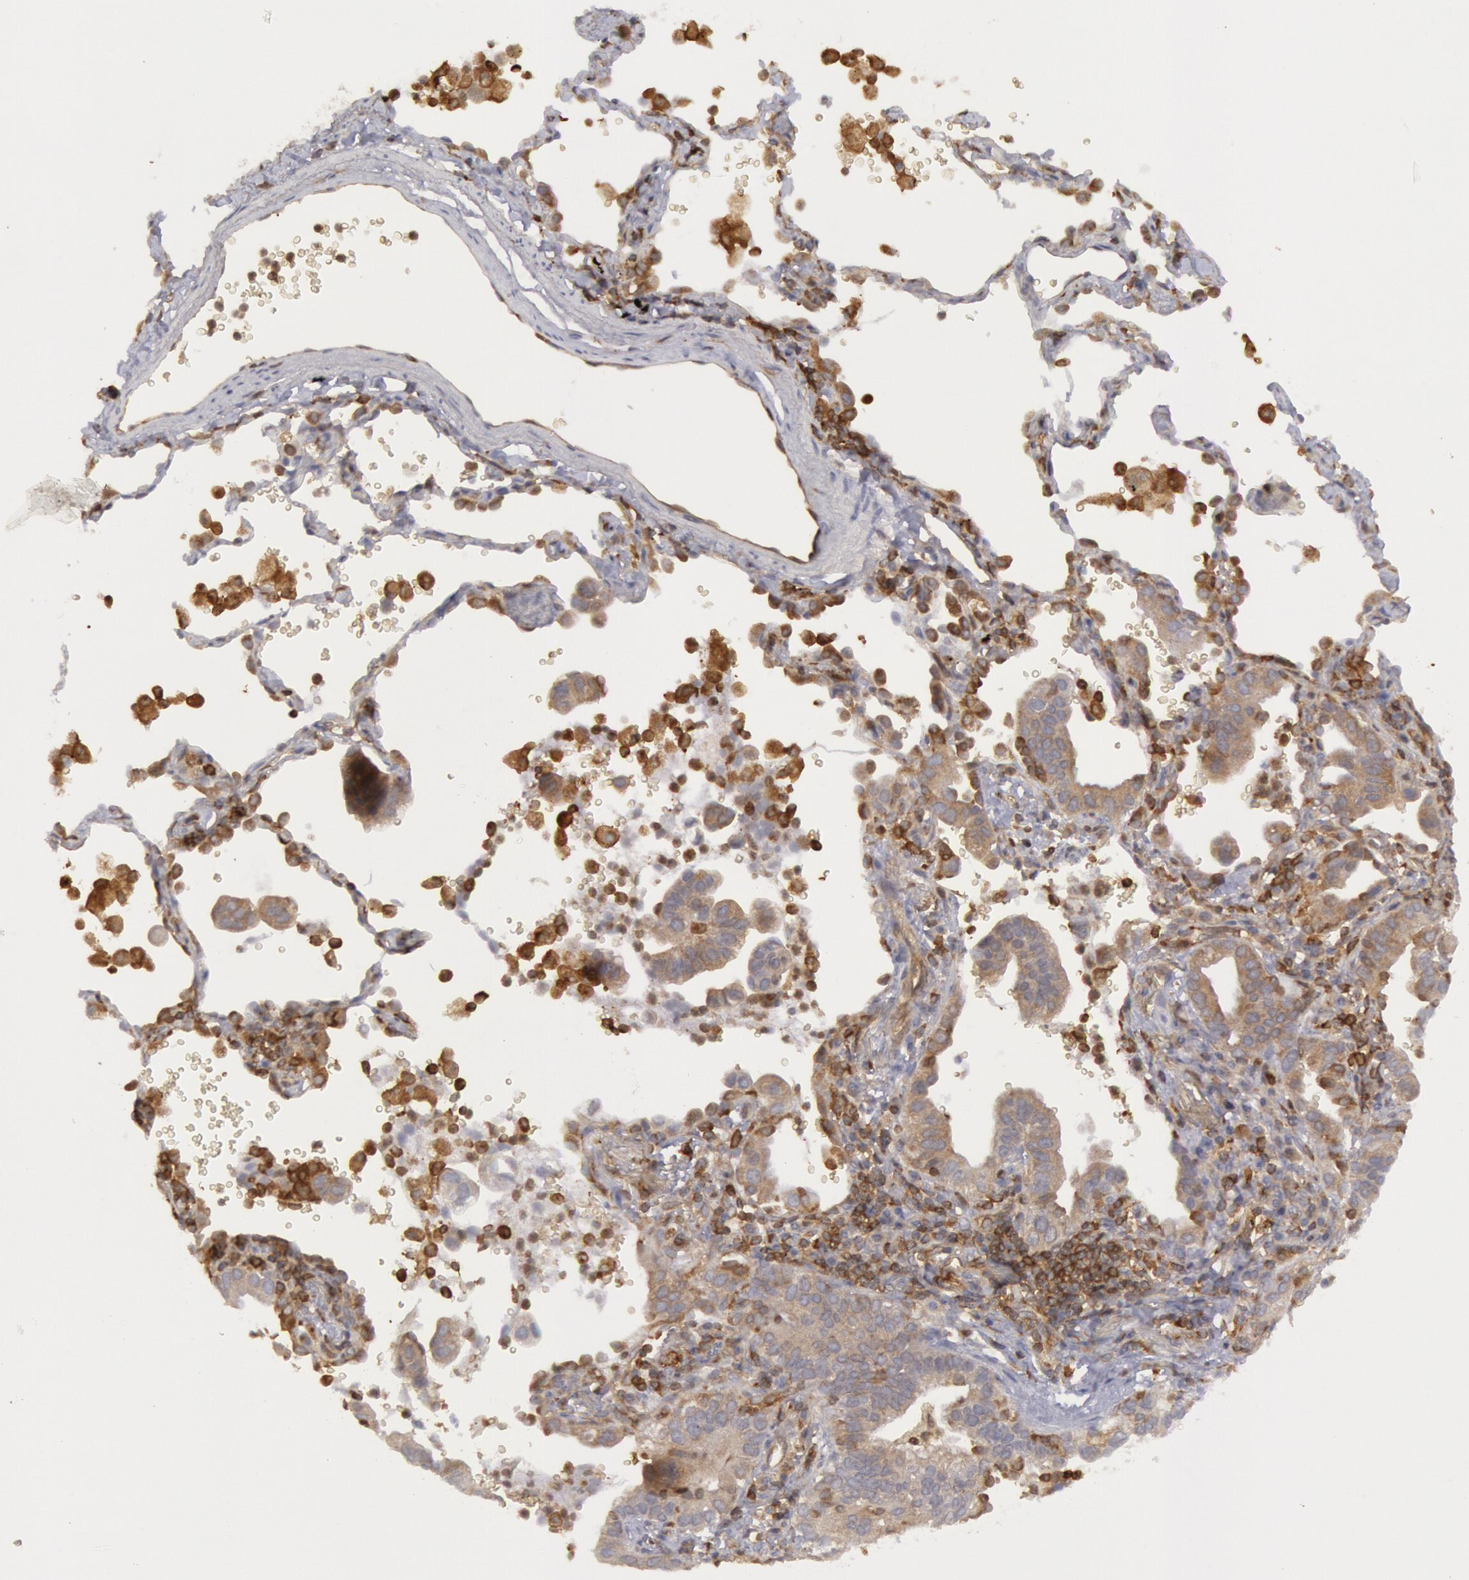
{"staining": {"intensity": "negative", "quantity": "none", "location": "none"}, "tissue": "lung cancer", "cell_type": "Tumor cells", "image_type": "cancer", "snomed": [{"axis": "morphology", "description": "Adenocarcinoma, NOS"}, {"axis": "topography", "description": "Lung"}], "caption": "A high-resolution histopathology image shows immunohistochemistry staining of lung cancer (adenocarcinoma), which exhibits no significant staining in tumor cells.", "gene": "IKBKB", "patient": {"sex": "female", "age": 50}}